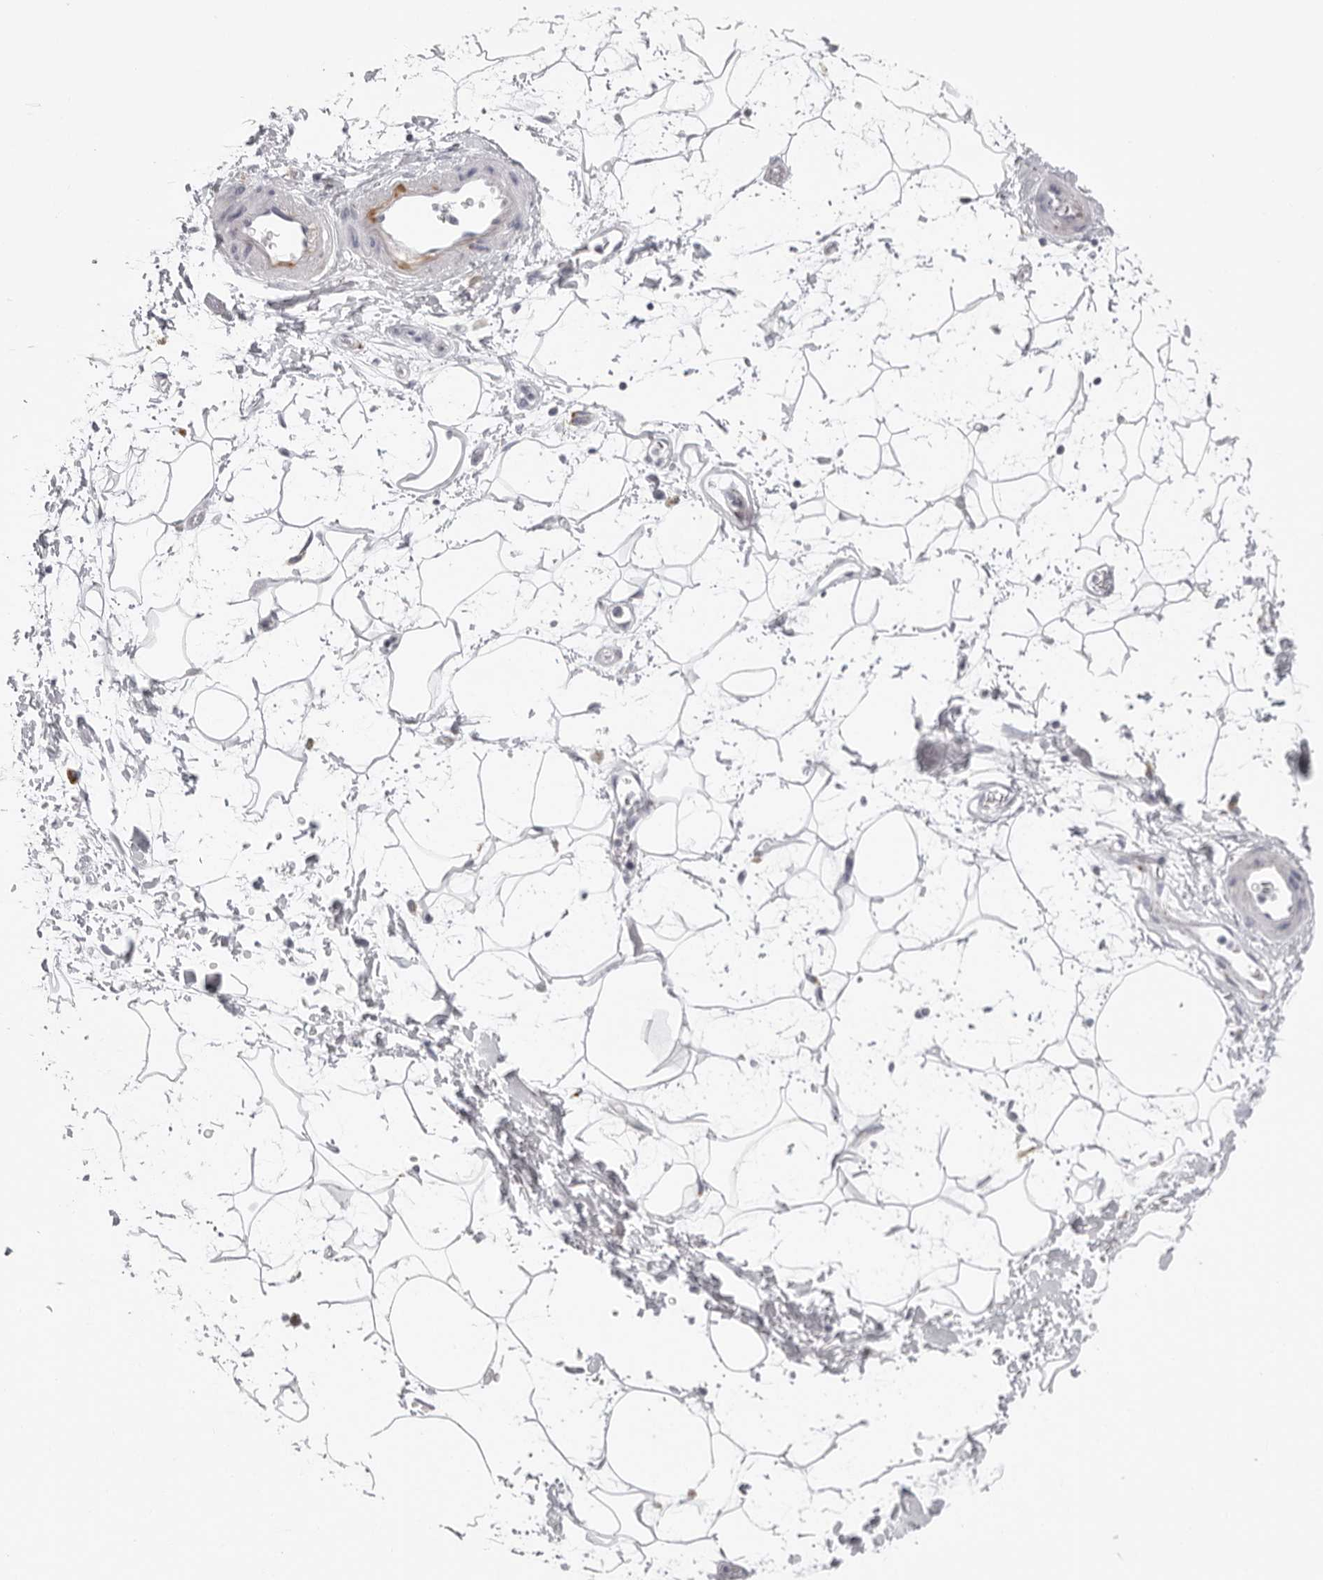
{"staining": {"intensity": "negative", "quantity": "none", "location": "none"}, "tissue": "adipose tissue", "cell_type": "Adipocytes", "image_type": "normal", "snomed": [{"axis": "morphology", "description": "Normal tissue, NOS"}, {"axis": "topography", "description": "Soft tissue"}], "caption": "A high-resolution image shows immunohistochemistry staining of benign adipose tissue, which displays no significant positivity in adipocytes.", "gene": "IL25", "patient": {"sex": "male", "age": 72}}